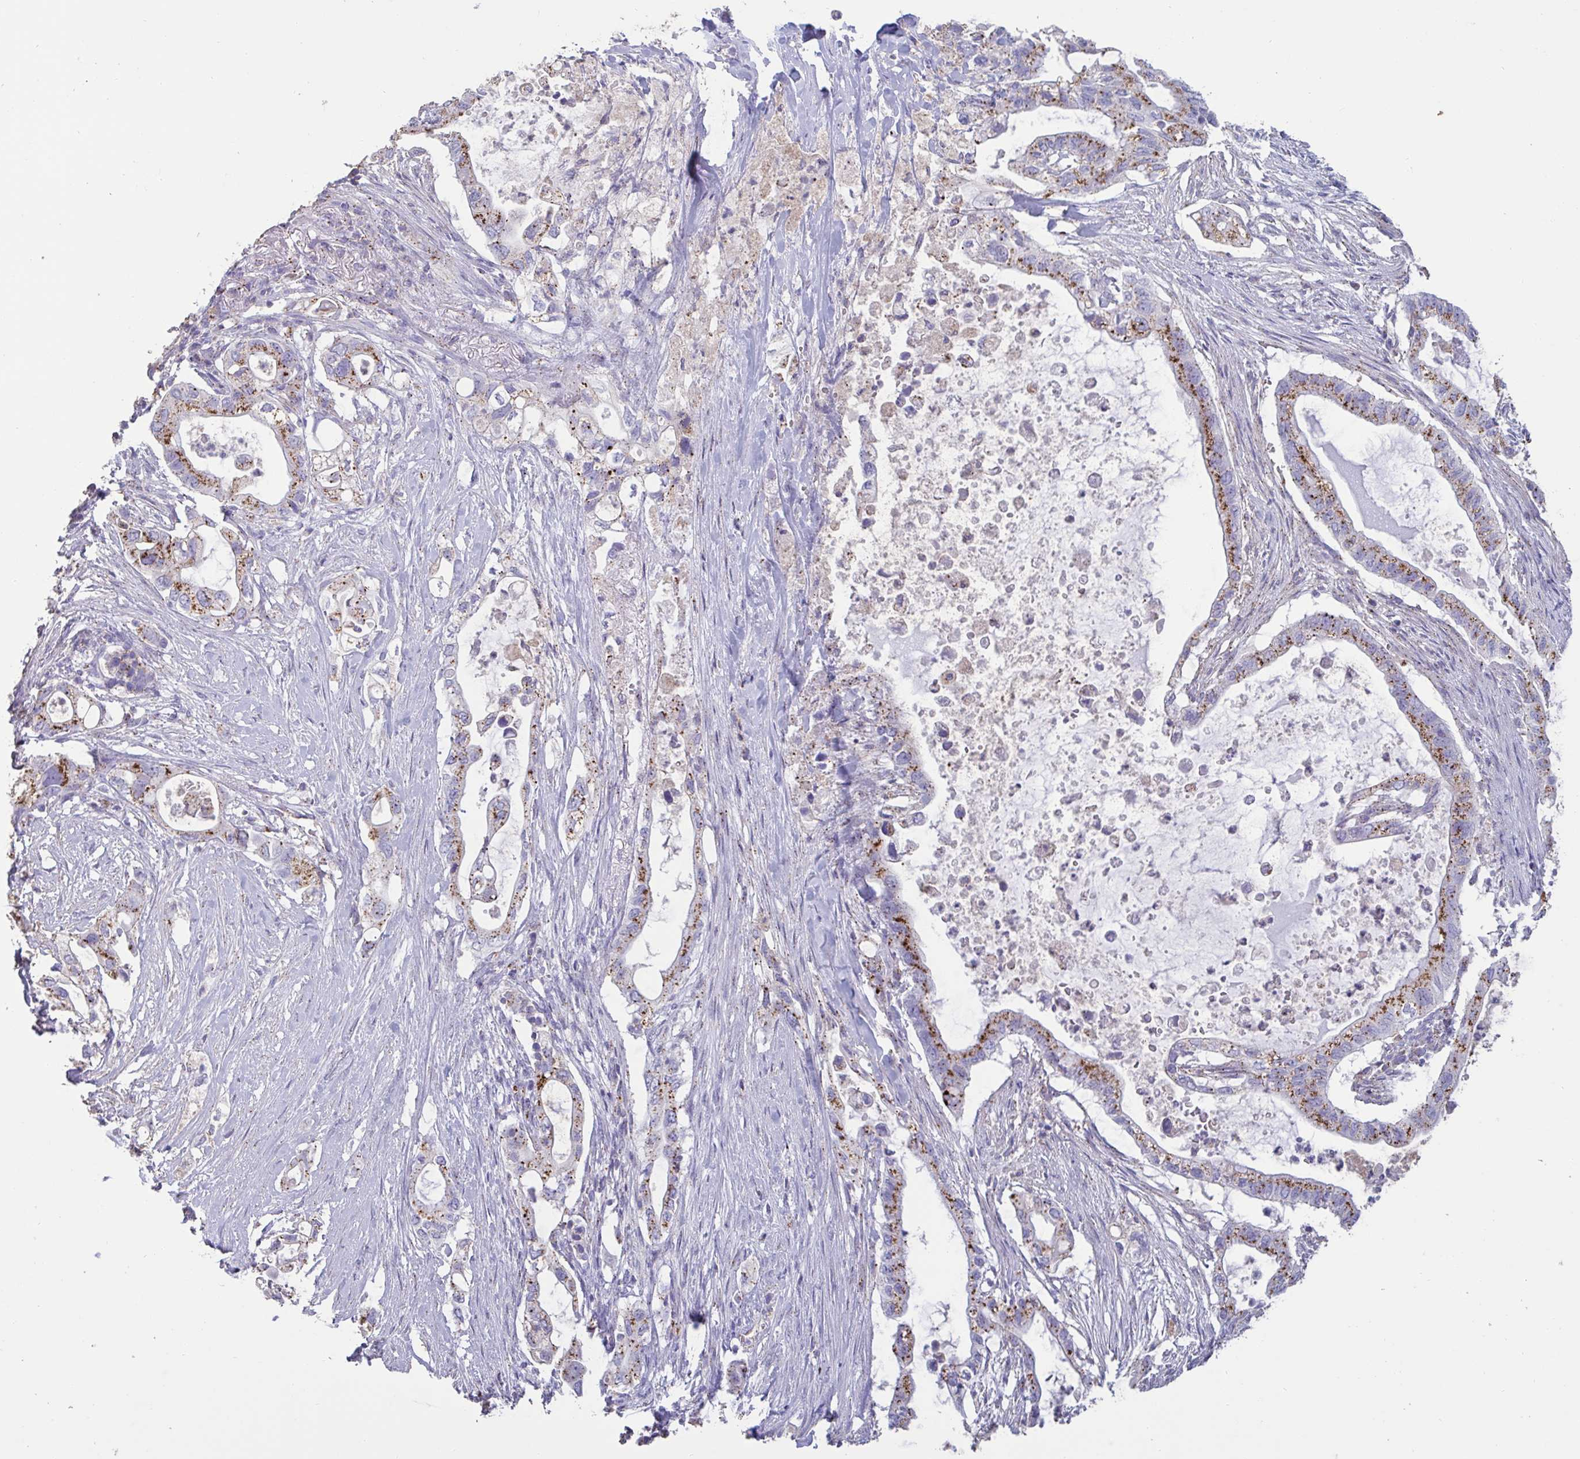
{"staining": {"intensity": "moderate", "quantity": ">75%", "location": "cytoplasmic/membranous"}, "tissue": "pancreatic cancer", "cell_type": "Tumor cells", "image_type": "cancer", "snomed": [{"axis": "morphology", "description": "Adenocarcinoma, NOS"}, {"axis": "topography", "description": "Pancreas"}], "caption": "Pancreatic cancer stained with immunohistochemistry (IHC) shows moderate cytoplasmic/membranous staining in about >75% of tumor cells. The staining was performed using DAB, with brown indicating positive protein expression. Nuclei are stained blue with hematoxylin.", "gene": "CHMP5", "patient": {"sex": "female", "age": 72}}